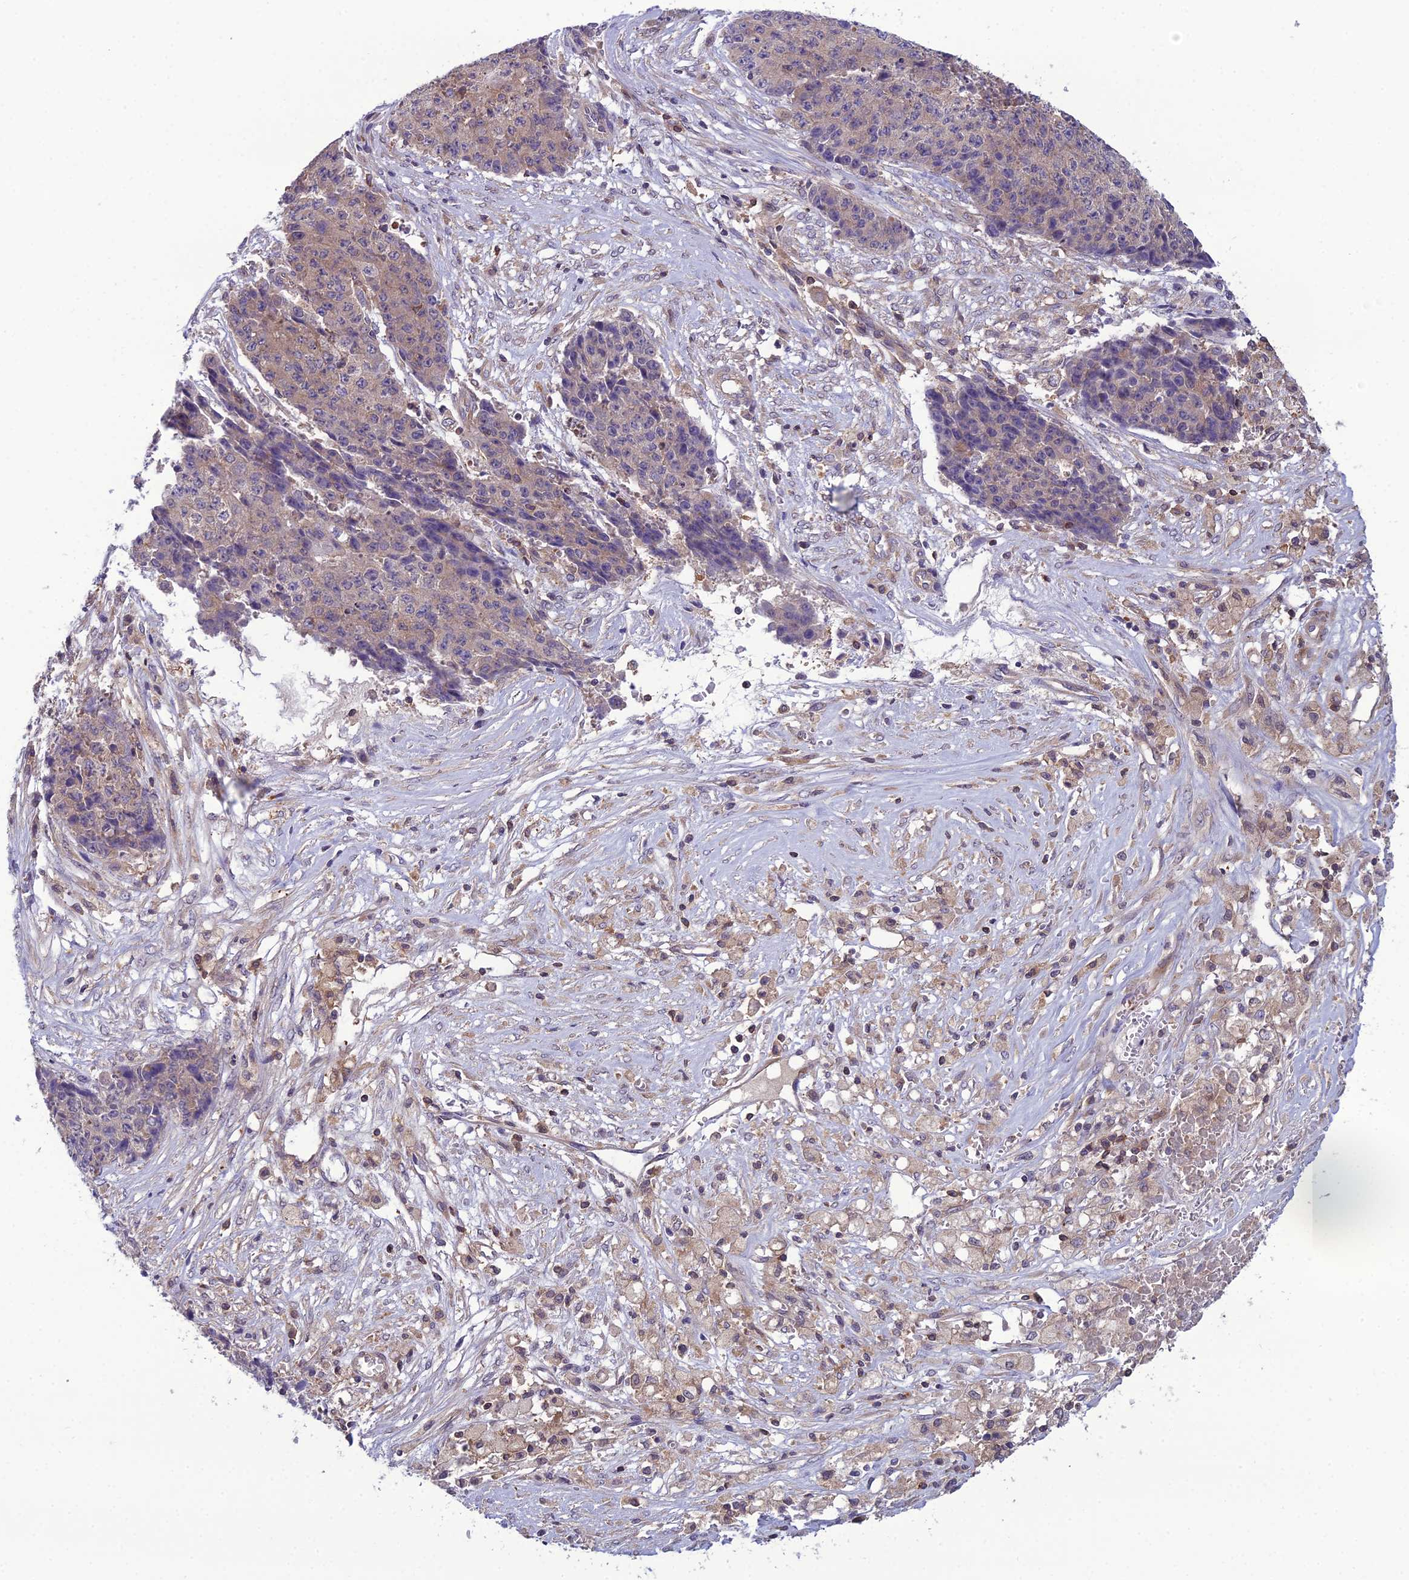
{"staining": {"intensity": "weak", "quantity": "<25%", "location": "cytoplasmic/membranous"}, "tissue": "ovarian cancer", "cell_type": "Tumor cells", "image_type": "cancer", "snomed": [{"axis": "morphology", "description": "Carcinoma, endometroid"}, {"axis": "topography", "description": "Ovary"}], "caption": "Image shows no significant protein positivity in tumor cells of endometroid carcinoma (ovarian).", "gene": "GDF6", "patient": {"sex": "female", "age": 42}}